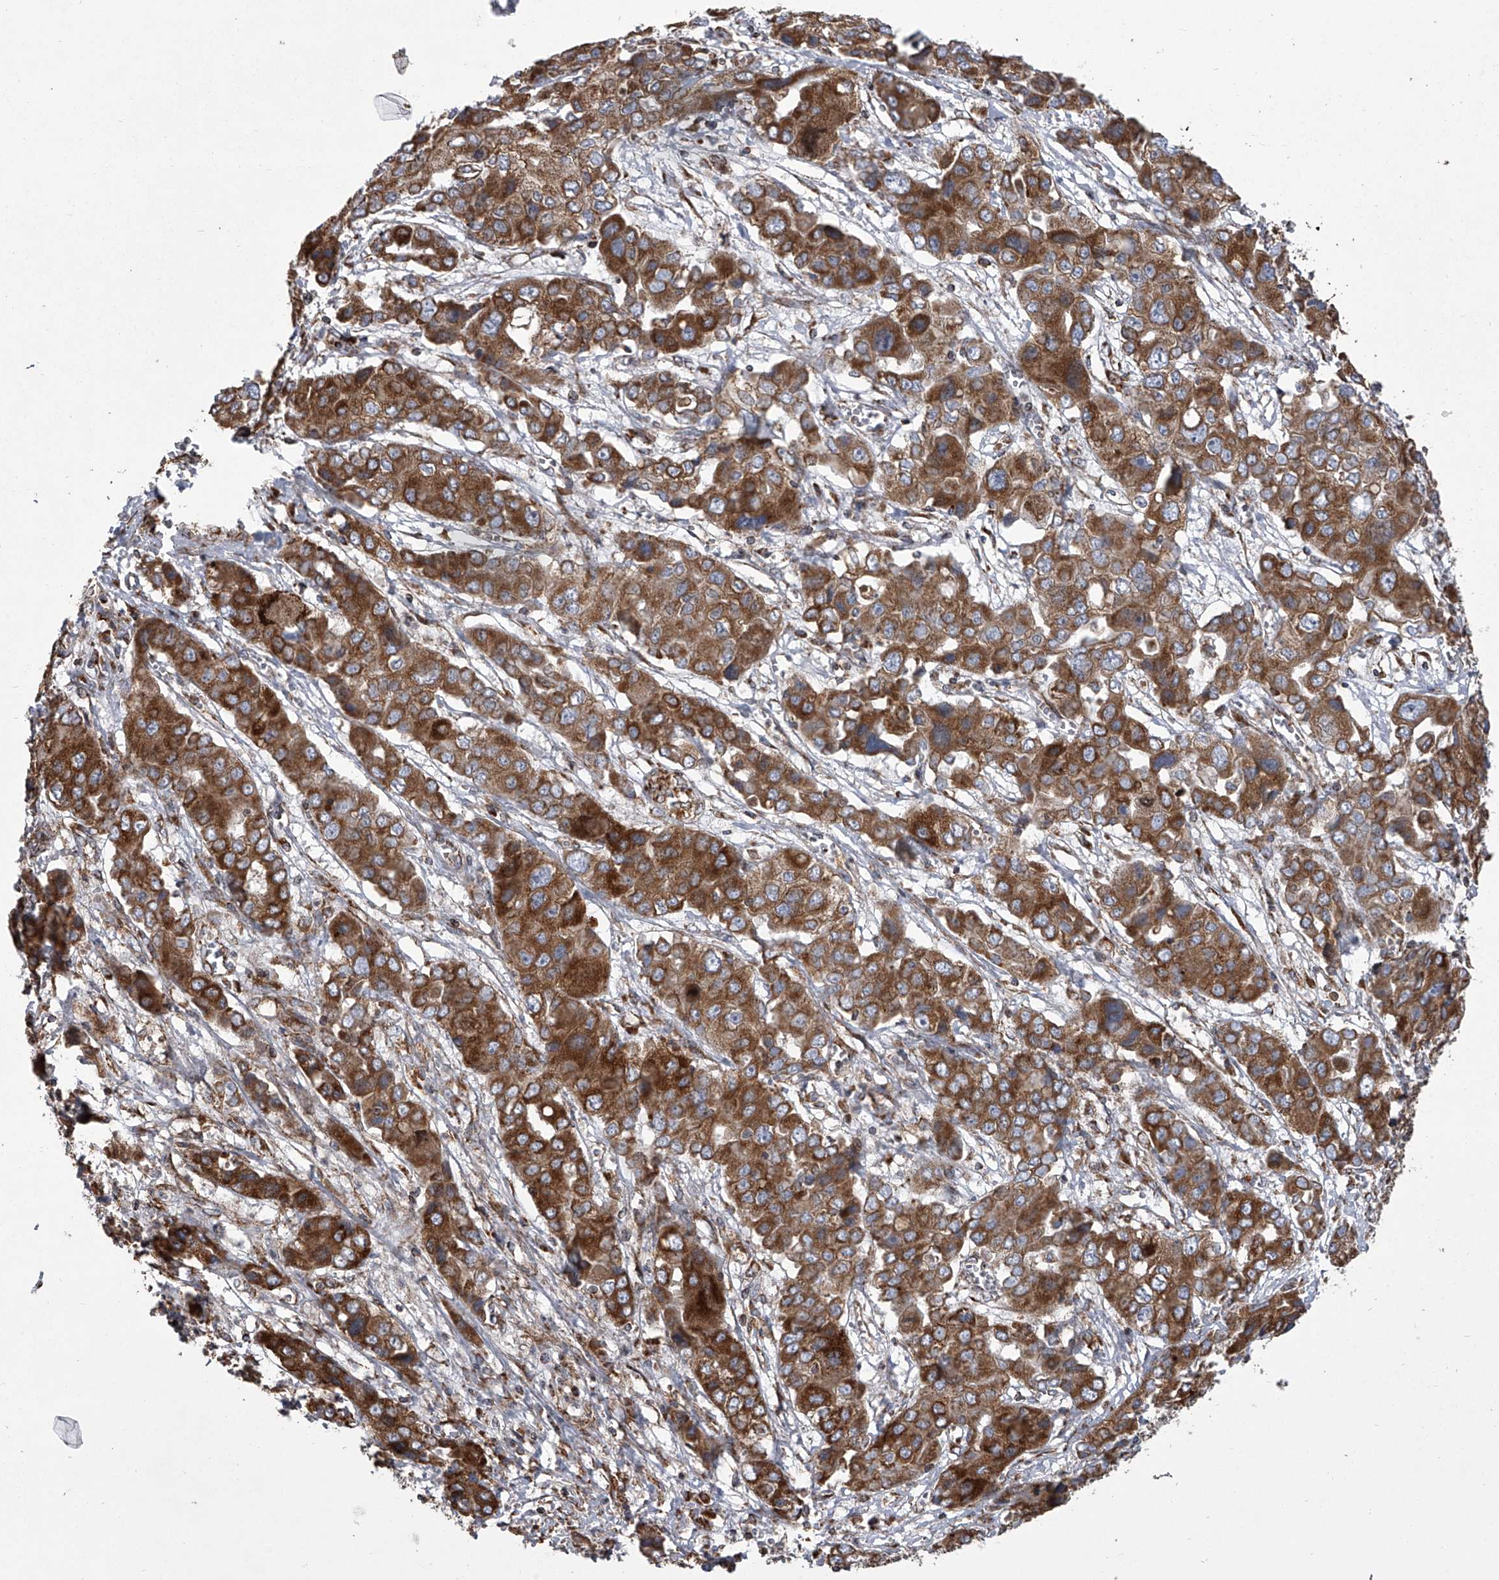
{"staining": {"intensity": "strong", "quantity": ">75%", "location": "cytoplasmic/membranous"}, "tissue": "liver cancer", "cell_type": "Tumor cells", "image_type": "cancer", "snomed": [{"axis": "morphology", "description": "Cholangiocarcinoma"}, {"axis": "topography", "description": "Liver"}], "caption": "About >75% of tumor cells in human cholangiocarcinoma (liver) show strong cytoplasmic/membranous protein positivity as visualized by brown immunohistochemical staining.", "gene": "ZC3H15", "patient": {"sex": "male", "age": 67}}